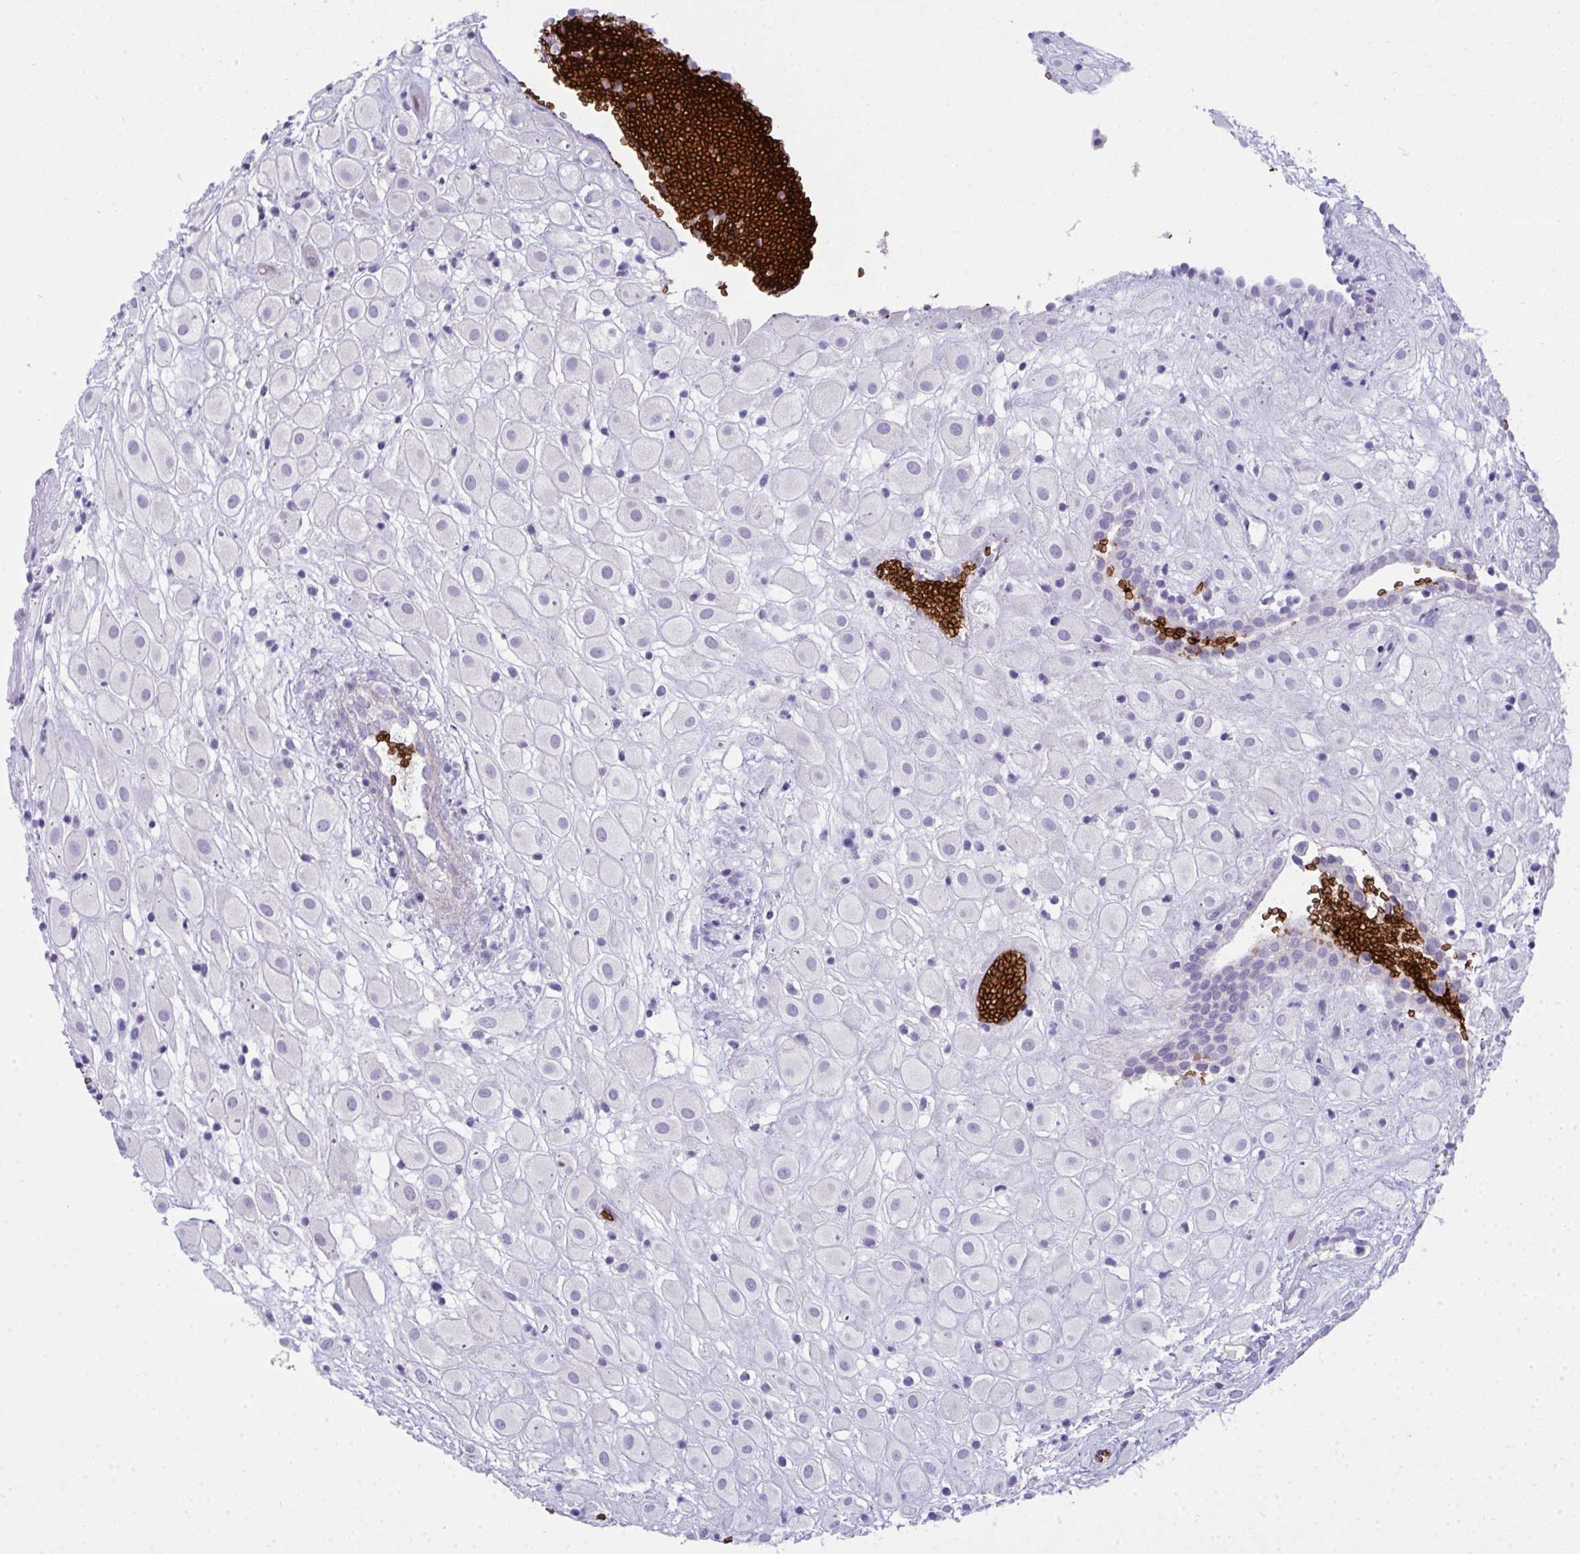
{"staining": {"intensity": "negative", "quantity": "none", "location": "none"}, "tissue": "placenta", "cell_type": "Decidual cells", "image_type": "normal", "snomed": [{"axis": "morphology", "description": "Normal tissue, NOS"}, {"axis": "topography", "description": "Placenta"}], "caption": "DAB (3,3'-diaminobenzidine) immunohistochemical staining of unremarkable human placenta exhibits no significant expression in decidual cells.", "gene": "SPTB", "patient": {"sex": "female", "age": 24}}